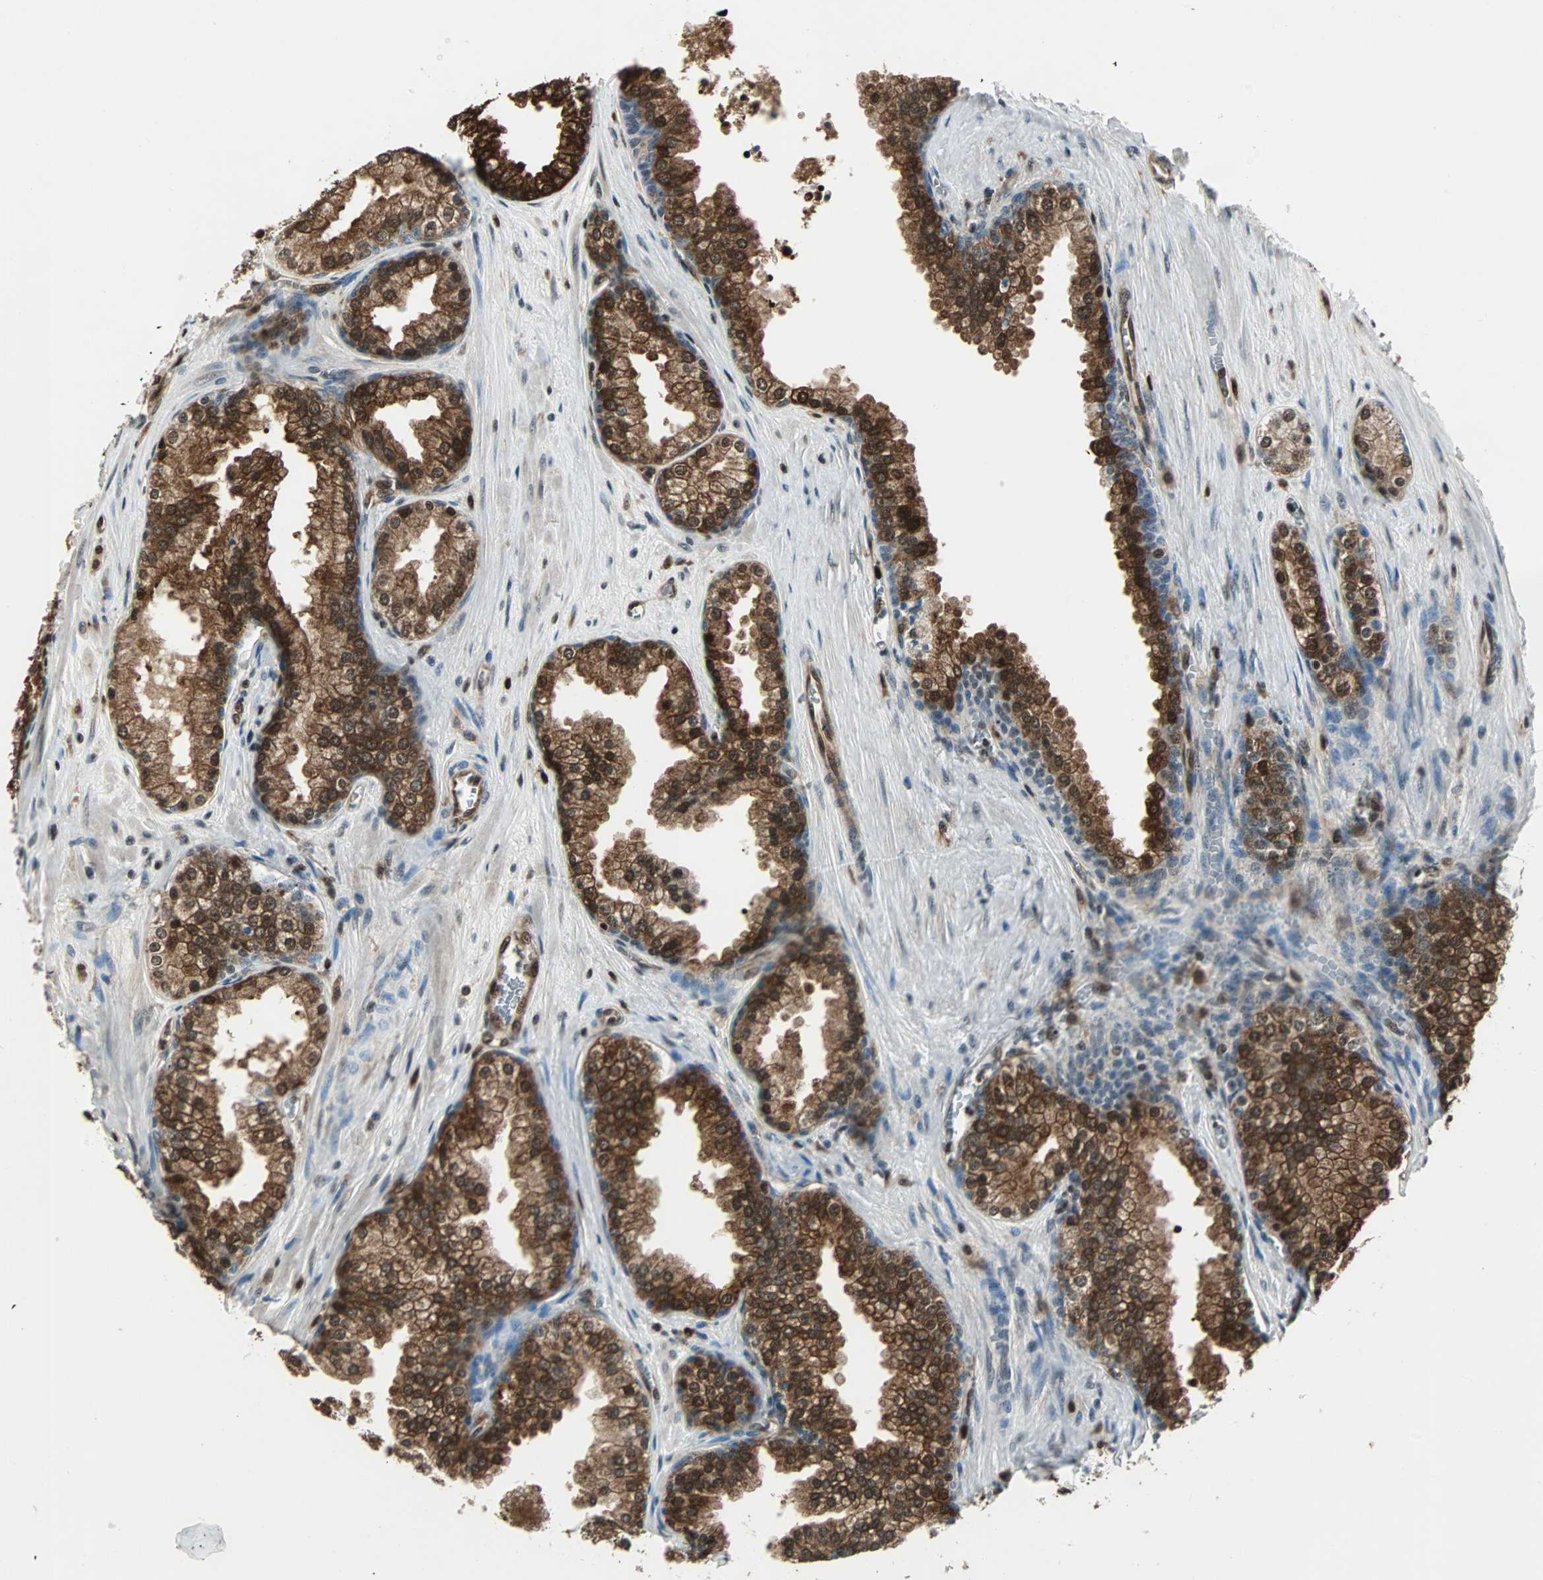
{"staining": {"intensity": "strong", "quantity": ">75%", "location": "cytoplasmic/membranous,nuclear"}, "tissue": "prostate cancer", "cell_type": "Tumor cells", "image_type": "cancer", "snomed": [{"axis": "morphology", "description": "Adenocarcinoma, Low grade"}, {"axis": "topography", "description": "Prostate"}], "caption": "Prostate adenocarcinoma (low-grade) stained with a brown dye exhibits strong cytoplasmic/membranous and nuclear positive positivity in about >75% of tumor cells.", "gene": "ACLY", "patient": {"sex": "male", "age": 60}}